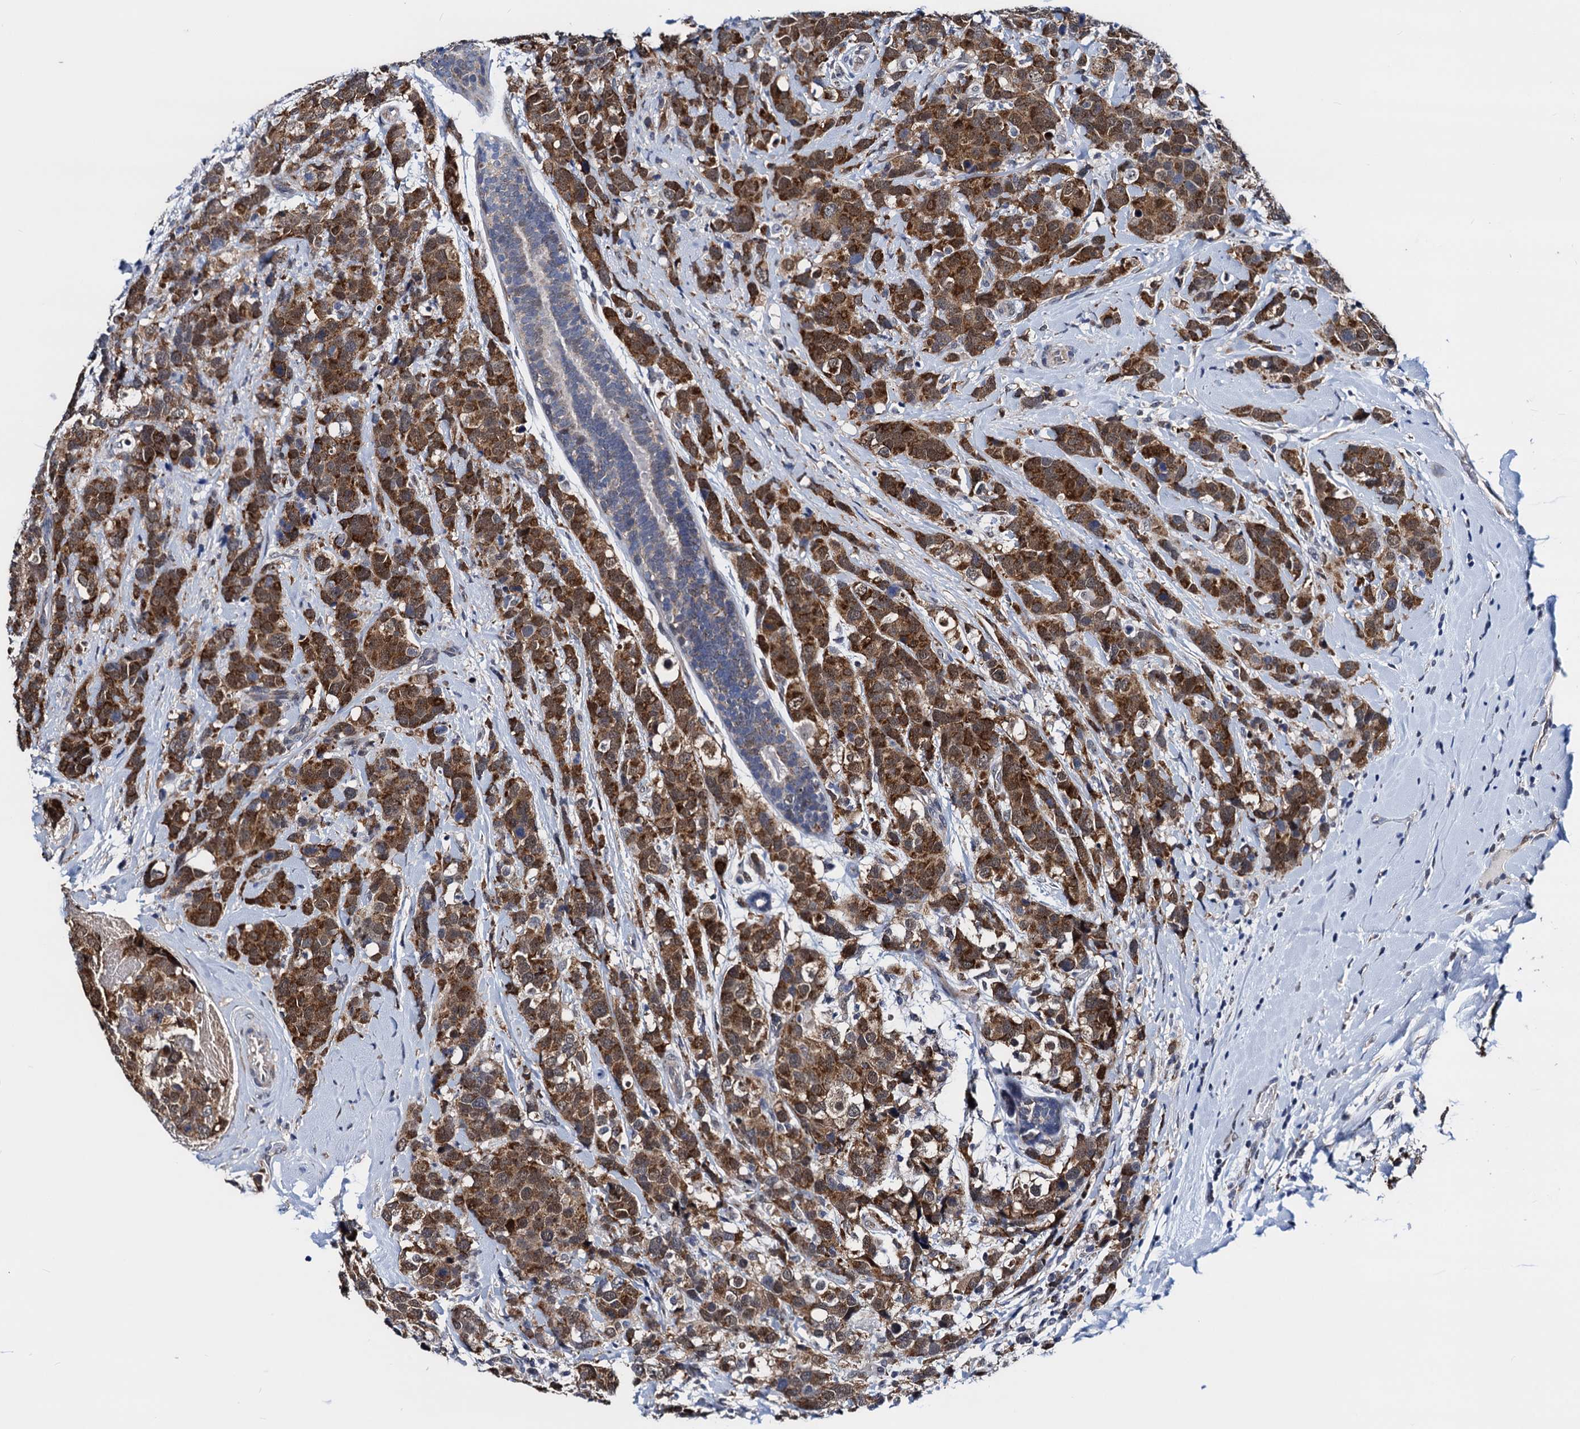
{"staining": {"intensity": "strong", "quantity": ">75%", "location": "cytoplasmic/membranous"}, "tissue": "breast cancer", "cell_type": "Tumor cells", "image_type": "cancer", "snomed": [{"axis": "morphology", "description": "Lobular carcinoma"}, {"axis": "topography", "description": "Breast"}], "caption": "An immunohistochemistry photomicrograph of tumor tissue is shown. Protein staining in brown labels strong cytoplasmic/membranous positivity in breast lobular carcinoma within tumor cells.", "gene": "COA4", "patient": {"sex": "female", "age": 59}}